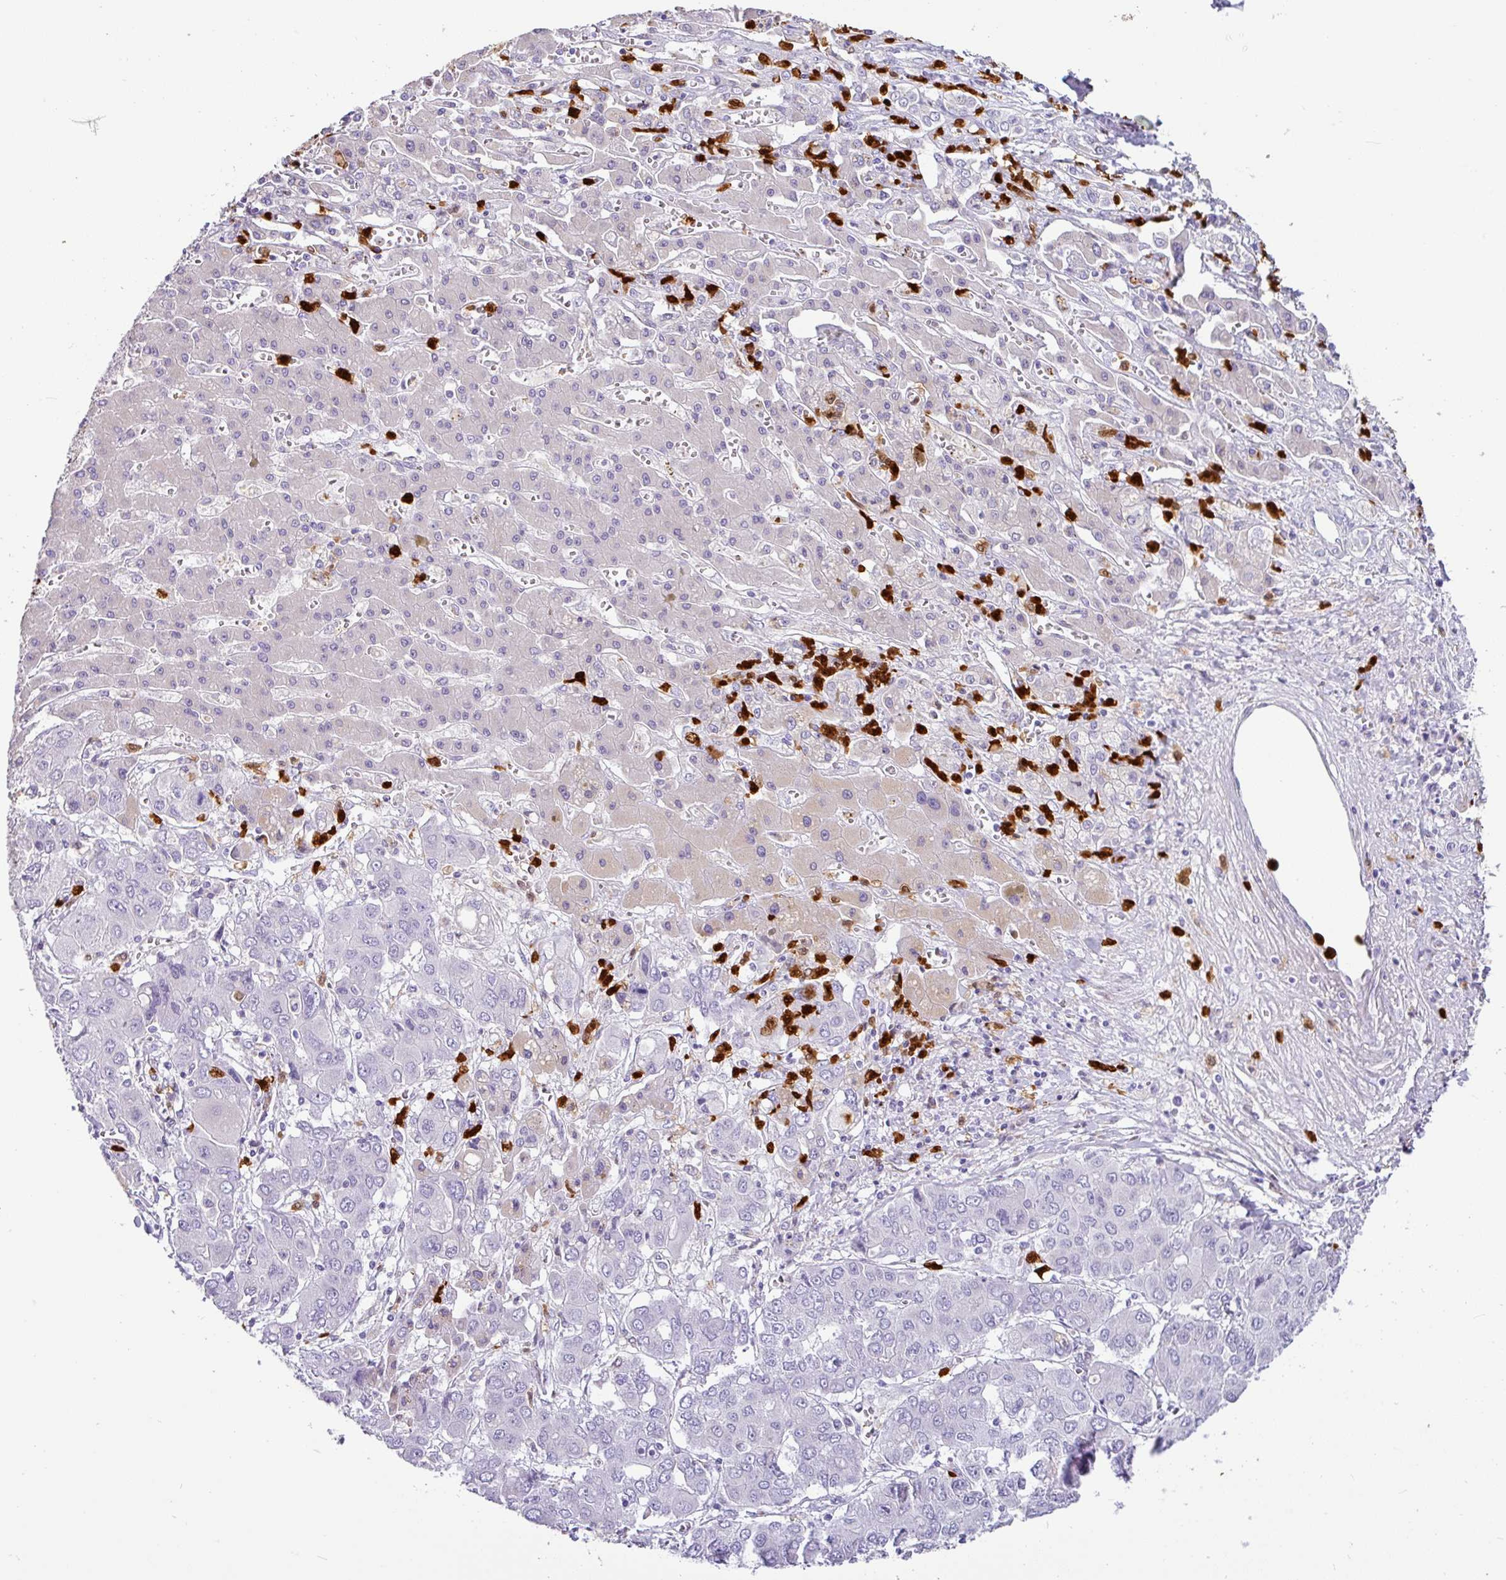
{"staining": {"intensity": "negative", "quantity": "none", "location": "none"}, "tissue": "liver cancer", "cell_type": "Tumor cells", "image_type": "cancer", "snomed": [{"axis": "morphology", "description": "Cholangiocarcinoma"}, {"axis": "topography", "description": "Liver"}], "caption": "This micrograph is of liver cholangiocarcinoma stained with IHC to label a protein in brown with the nuclei are counter-stained blue. There is no positivity in tumor cells.", "gene": "SH2D3C", "patient": {"sex": "male", "age": 67}}